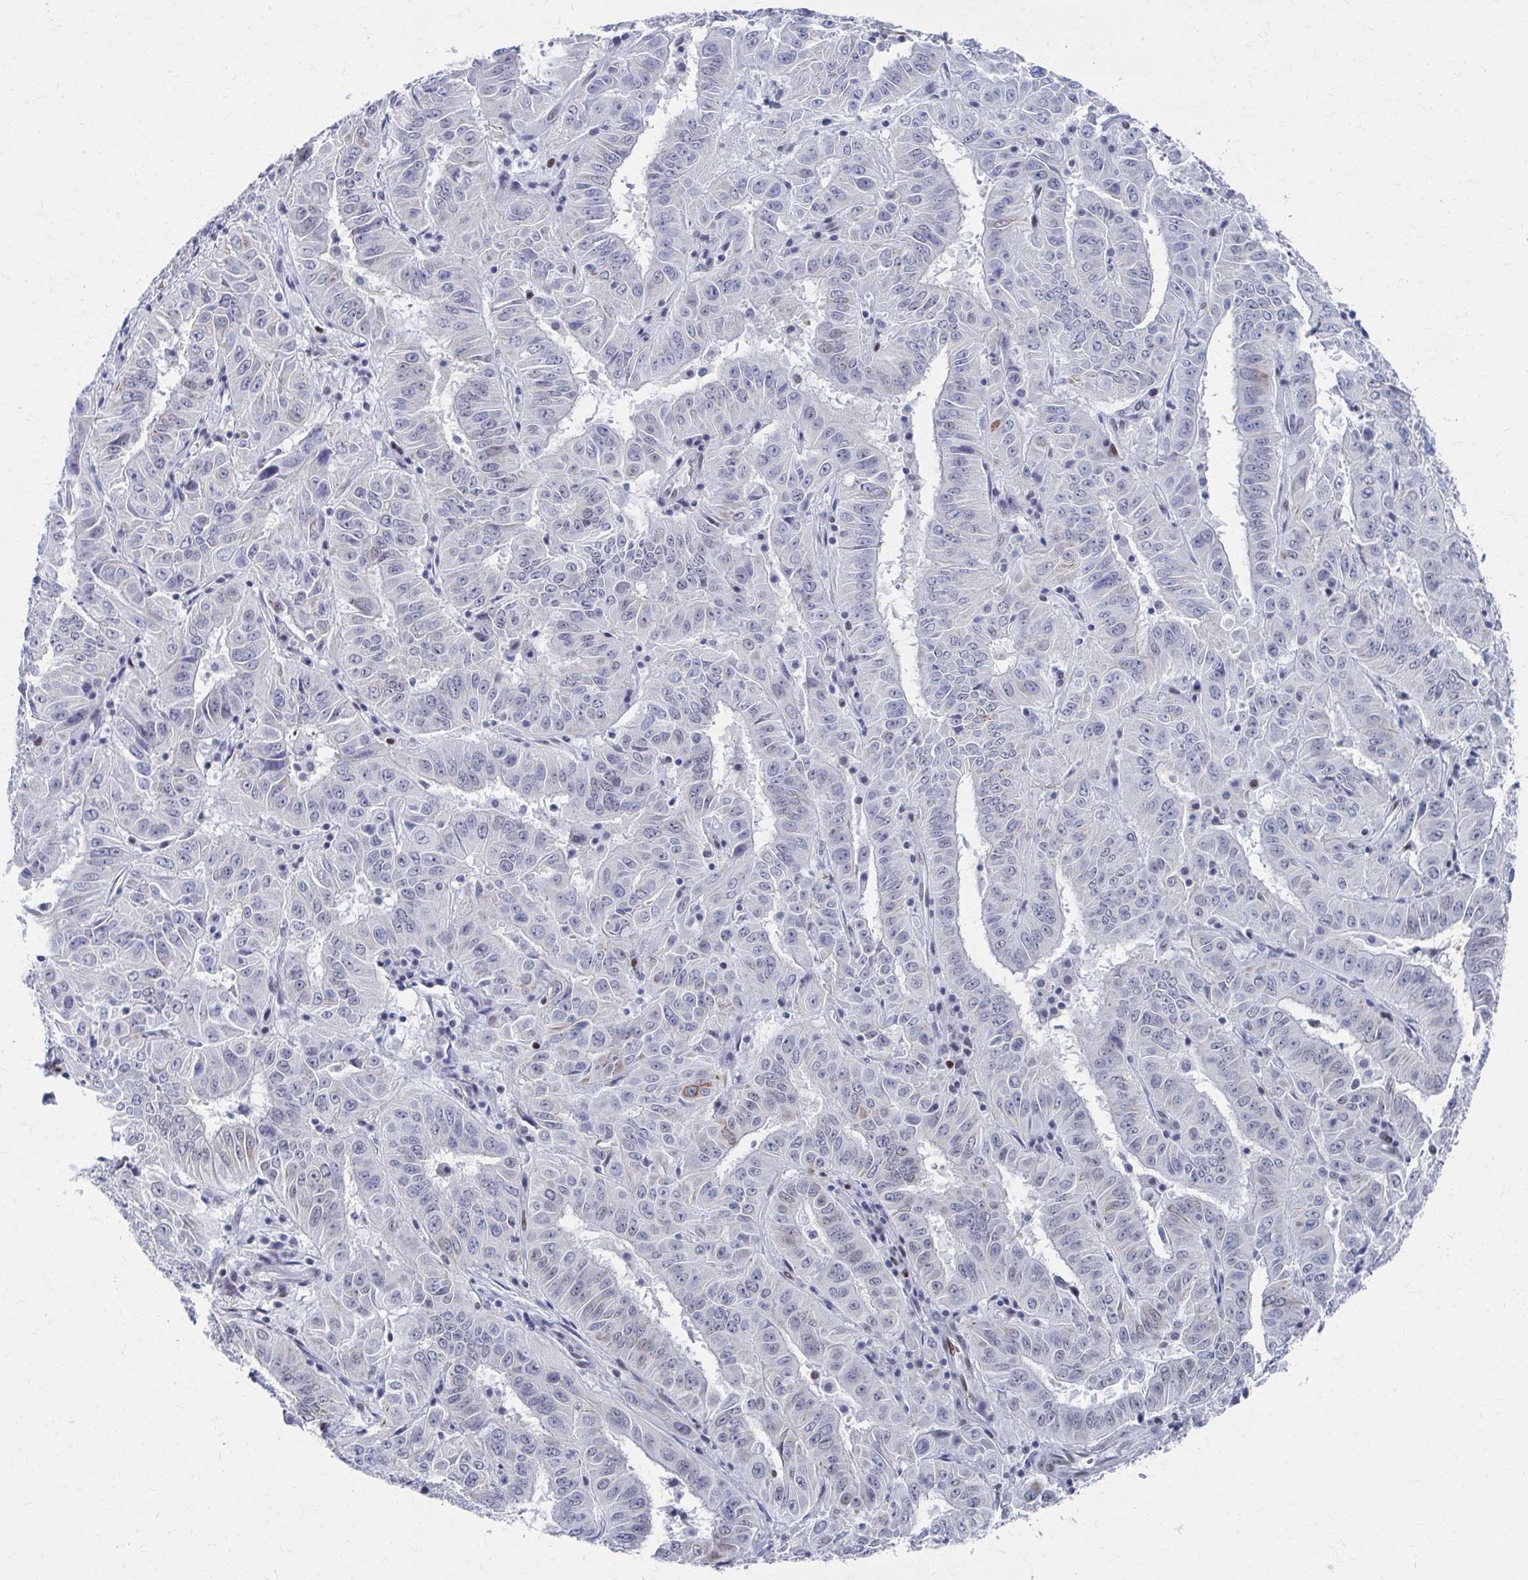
{"staining": {"intensity": "weak", "quantity": "<25%", "location": "cytoplasmic/membranous"}, "tissue": "pancreatic cancer", "cell_type": "Tumor cells", "image_type": "cancer", "snomed": [{"axis": "morphology", "description": "Adenocarcinoma, NOS"}, {"axis": "topography", "description": "Pancreas"}], "caption": "The immunohistochemistry photomicrograph has no significant expression in tumor cells of pancreatic cancer (adenocarcinoma) tissue.", "gene": "CDIN1", "patient": {"sex": "male", "age": 63}}